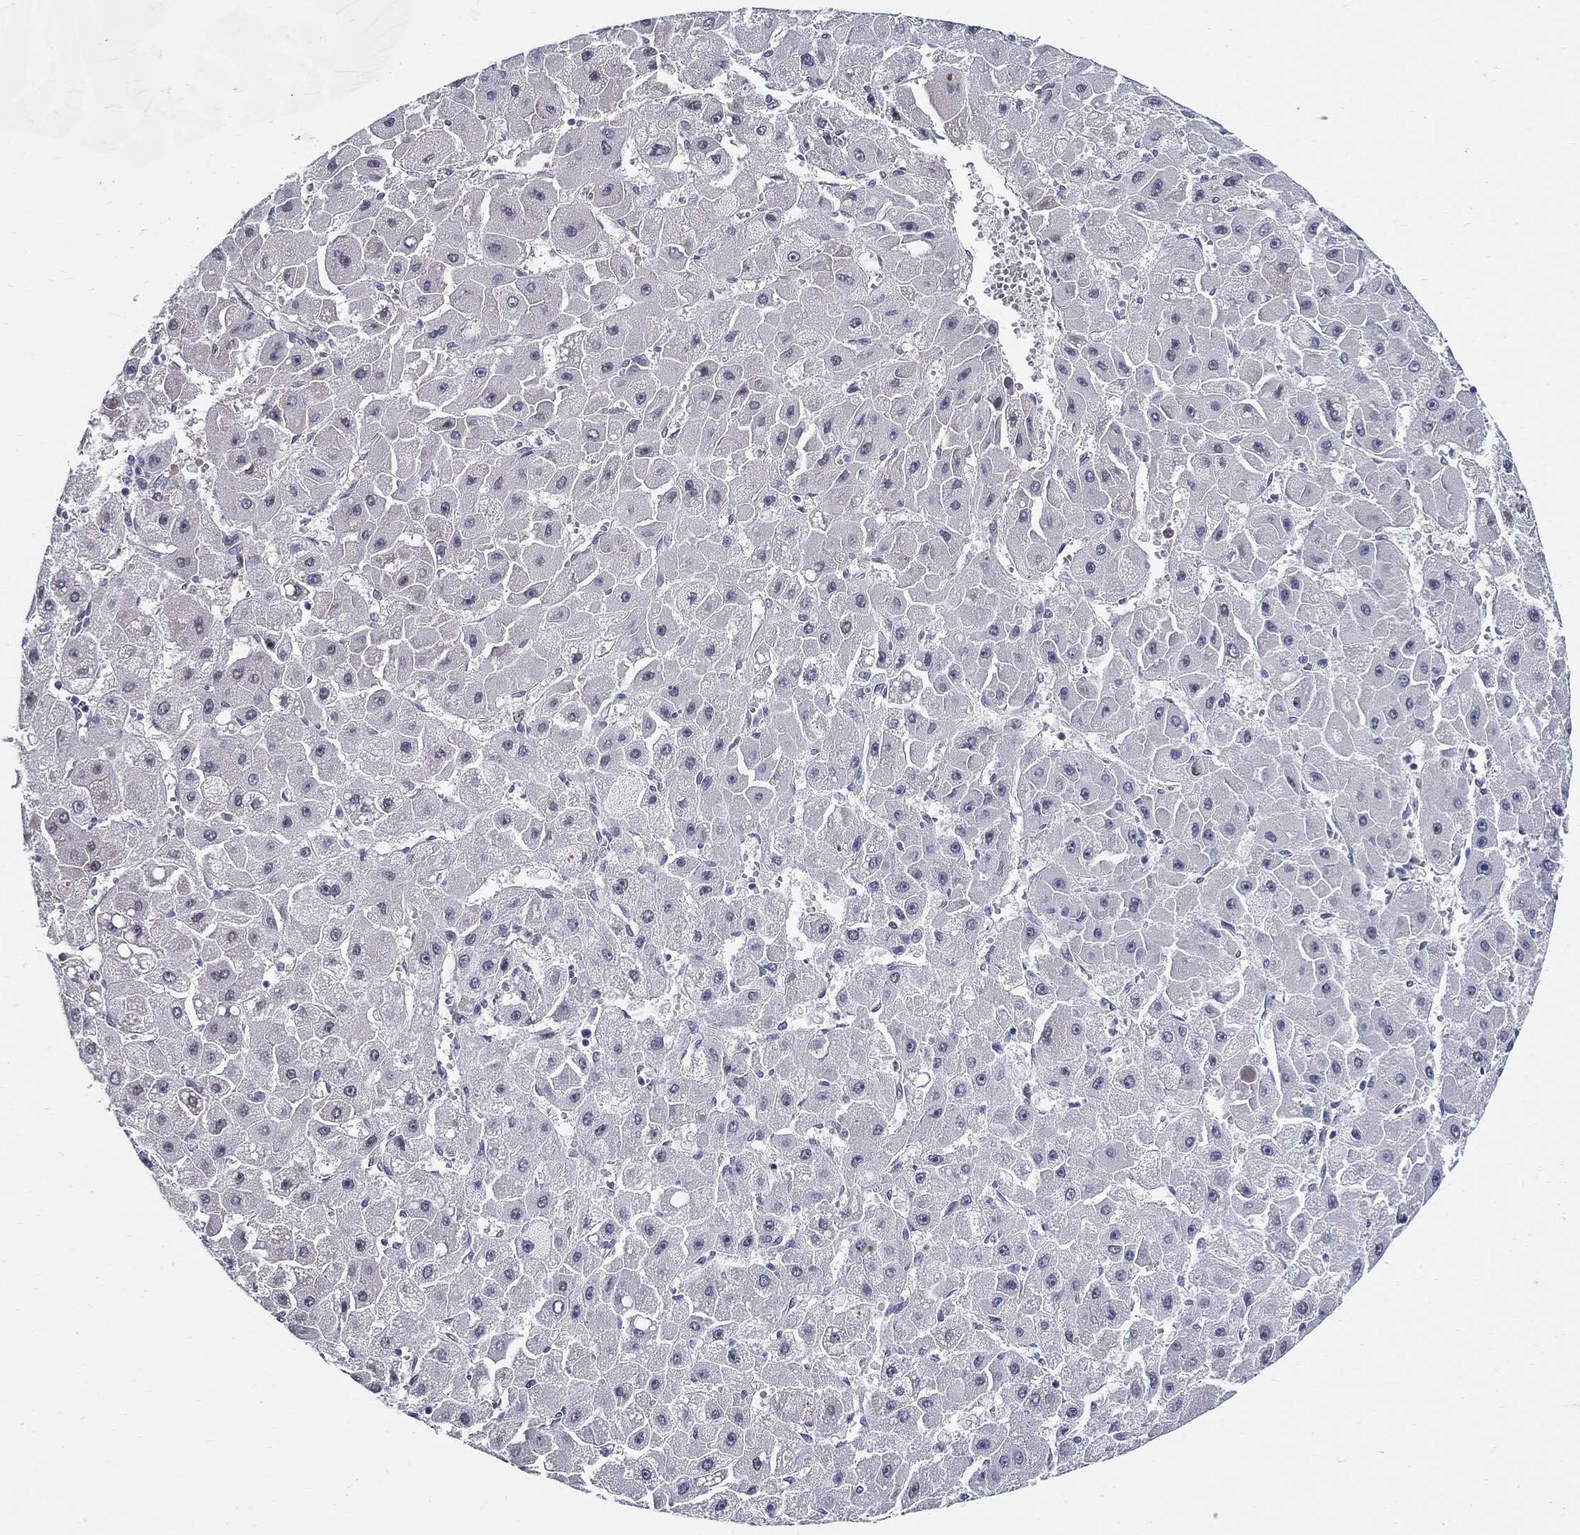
{"staining": {"intensity": "negative", "quantity": "none", "location": "none"}, "tissue": "liver cancer", "cell_type": "Tumor cells", "image_type": "cancer", "snomed": [{"axis": "morphology", "description": "Carcinoma, Hepatocellular, NOS"}, {"axis": "topography", "description": "Liver"}], "caption": "IHC of human liver cancer shows no expression in tumor cells.", "gene": "C16orf46", "patient": {"sex": "female", "age": 25}}